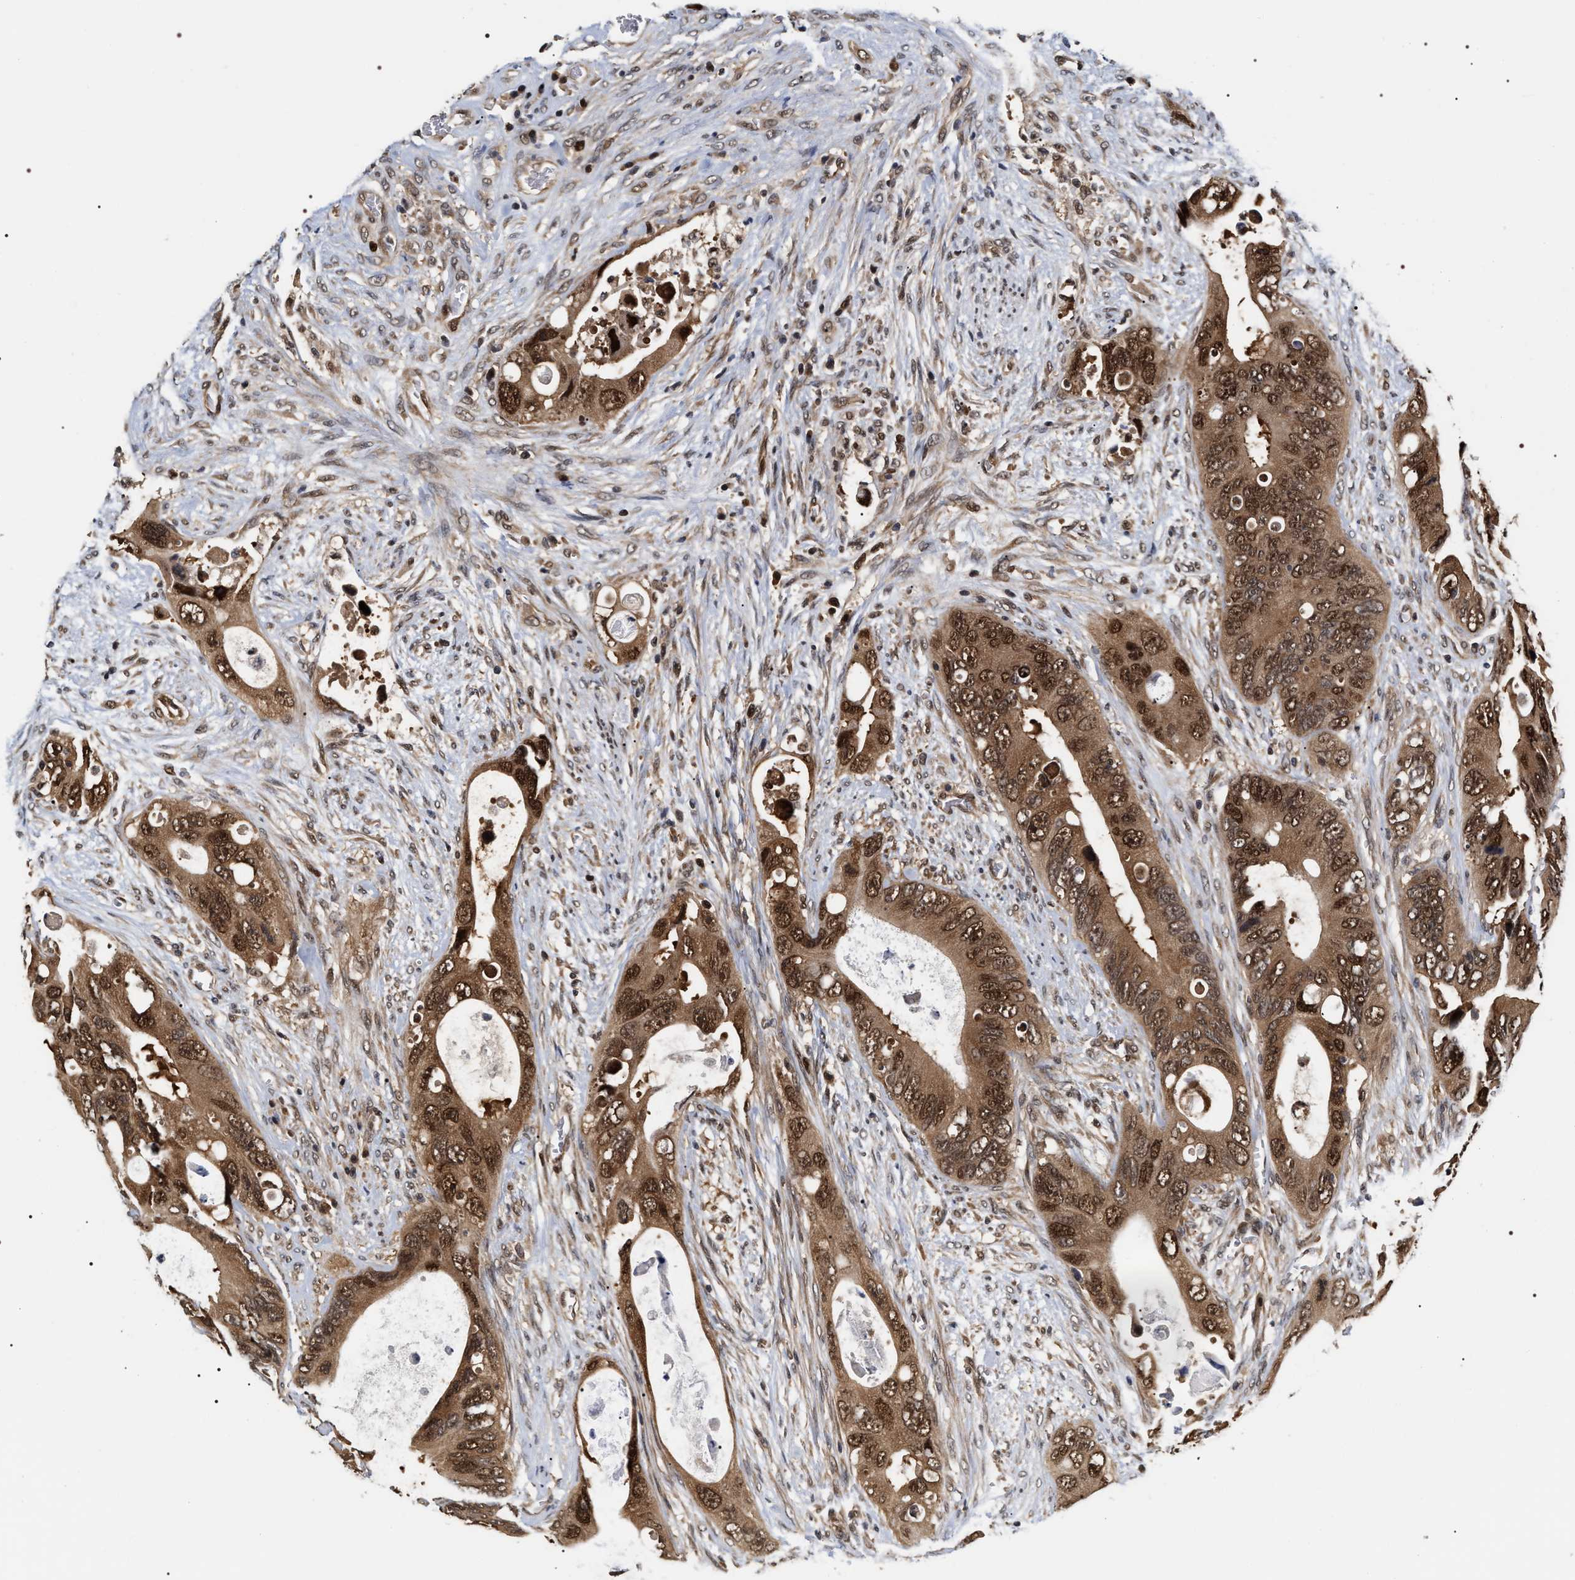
{"staining": {"intensity": "strong", "quantity": ">75%", "location": "cytoplasmic/membranous,nuclear"}, "tissue": "colorectal cancer", "cell_type": "Tumor cells", "image_type": "cancer", "snomed": [{"axis": "morphology", "description": "Adenocarcinoma, NOS"}, {"axis": "topography", "description": "Rectum"}], "caption": "Colorectal cancer (adenocarcinoma) tissue exhibits strong cytoplasmic/membranous and nuclear expression in about >75% of tumor cells", "gene": "BAG6", "patient": {"sex": "male", "age": 70}}